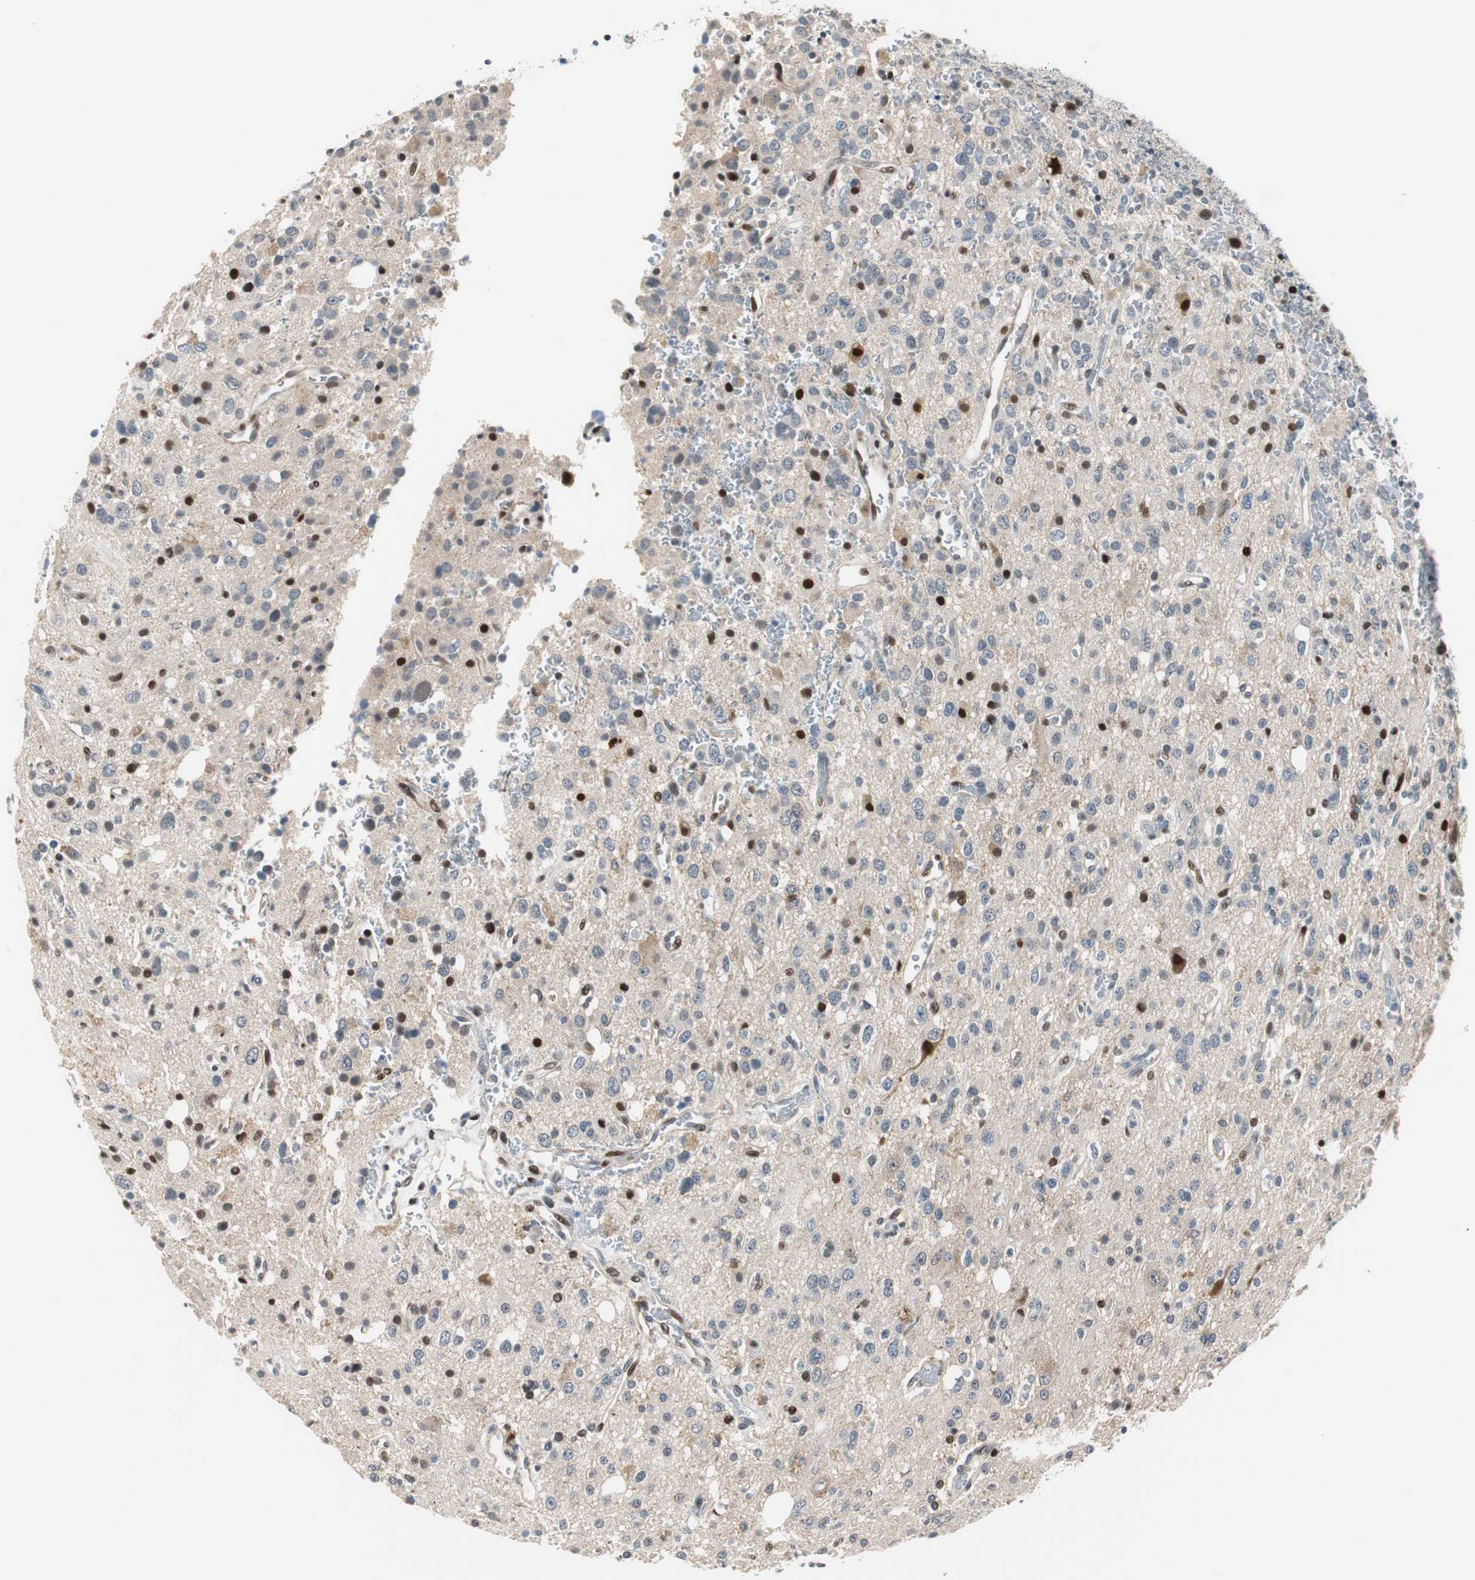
{"staining": {"intensity": "strong", "quantity": "25%-75%", "location": "nuclear"}, "tissue": "glioma", "cell_type": "Tumor cells", "image_type": "cancer", "snomed": [{"axis": "morphology", "description": "Glioma, malignant, High grade"}, {"axis": "topography", "description": "Brain"}], "caption": "Malignant glioma (high-grade) stained with a protein marker demonstrates strong staining in tumor cells.", "gene": "RAD1", "patient": {"sex": "male", "age": 47}}